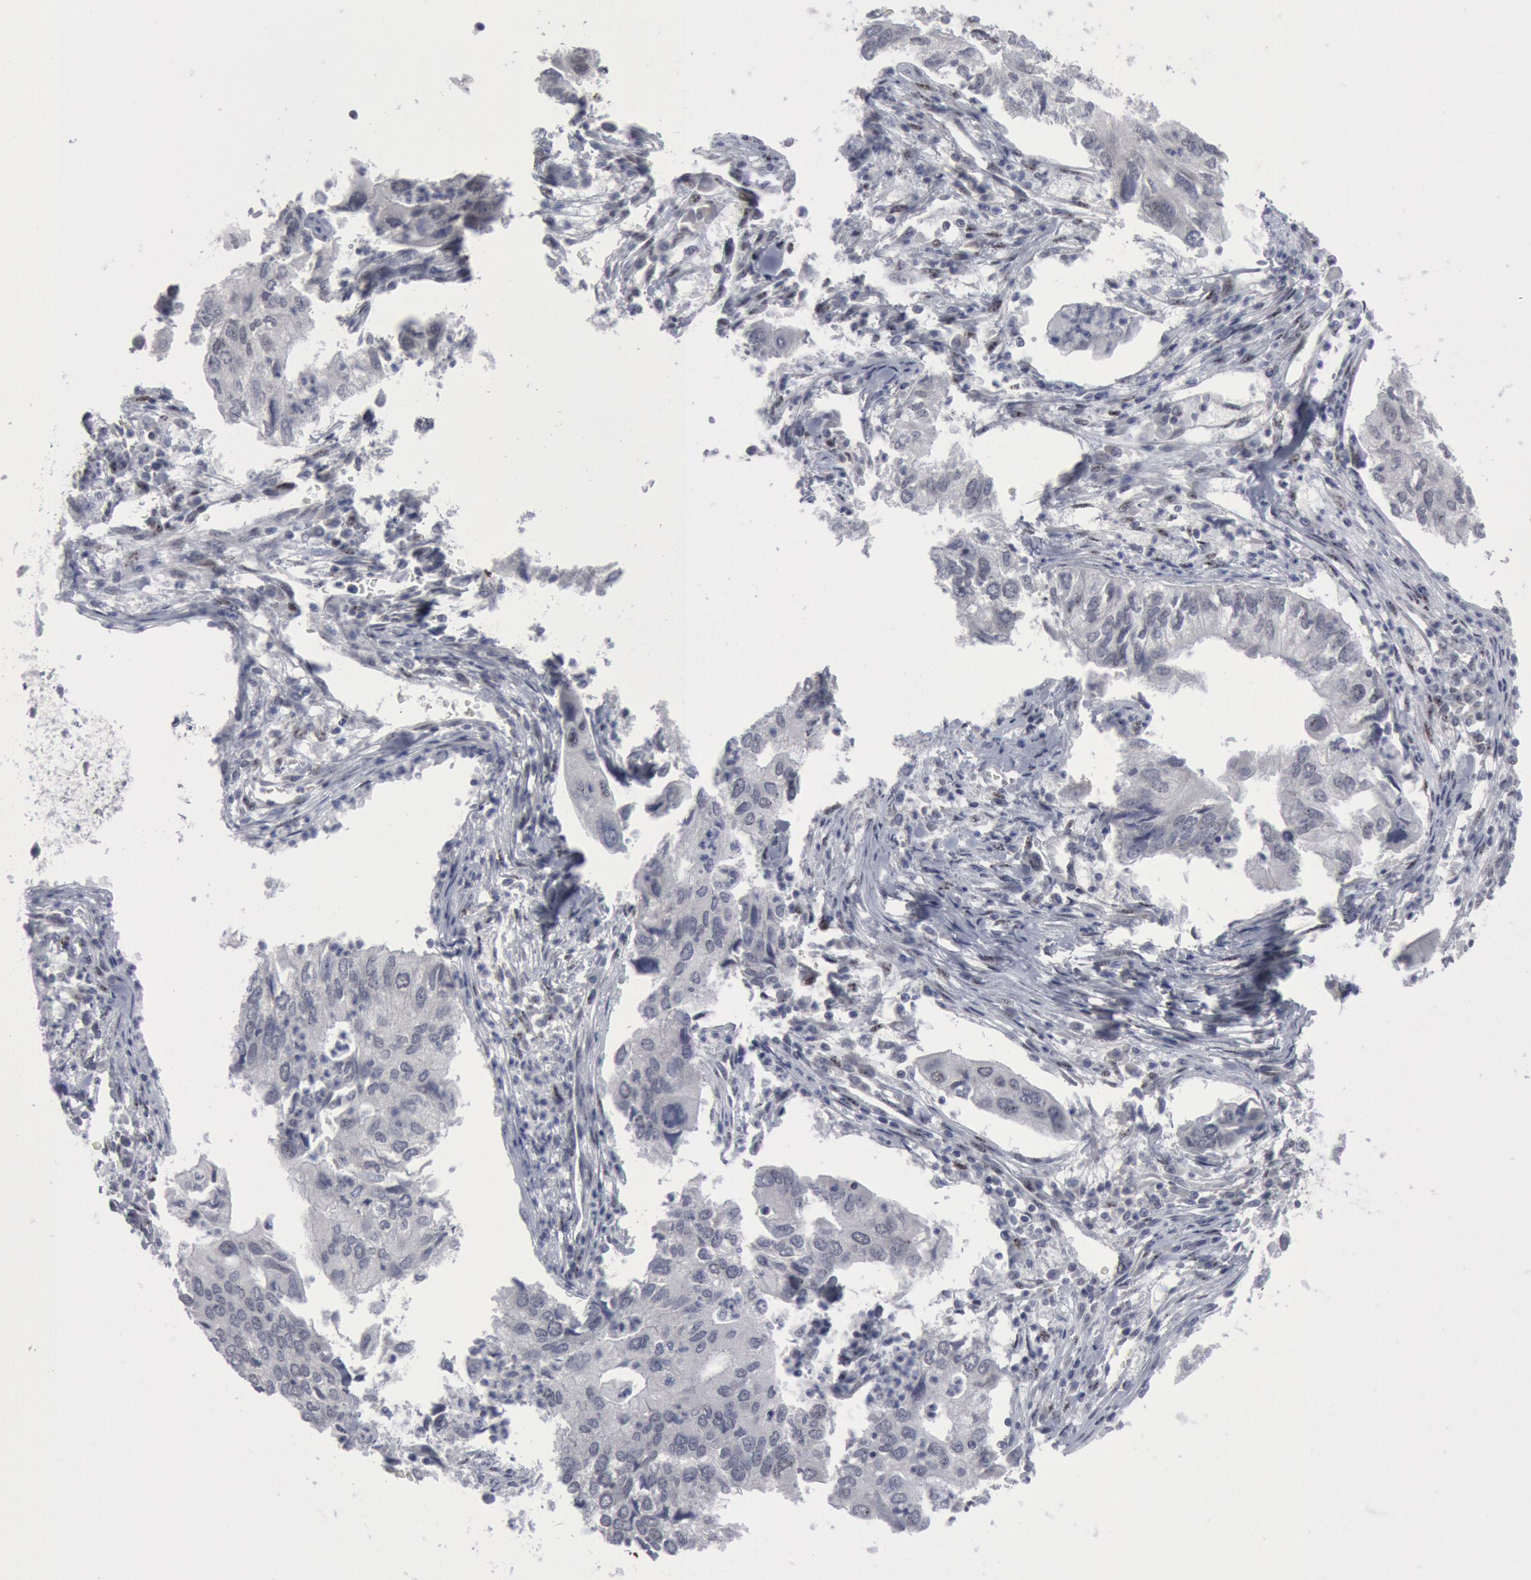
{"staining": {"intensity": "negative", "quantity": "none", "location": "none"}, "tissue": "lung cancer", "cell_type": "Tumor cells", "image_type": "cancer", "snomed": [{"axis": "morphology", "description": "Adenocarcinoma, NOS"}, {"axis": "topography", "description": "Lung"}], "caption": "High power microscopy photomicrograph of an IHC photomicrograph of adenocarcinoma (lung), revealing no significant expression in tumor cells. (Brightfield microscopy of DAB (3,3'-diaminobenzidine) immunohistochemistry at high magnification).", "gene": "FOXO1", "patient": {"sex": "male", "age": 48}}